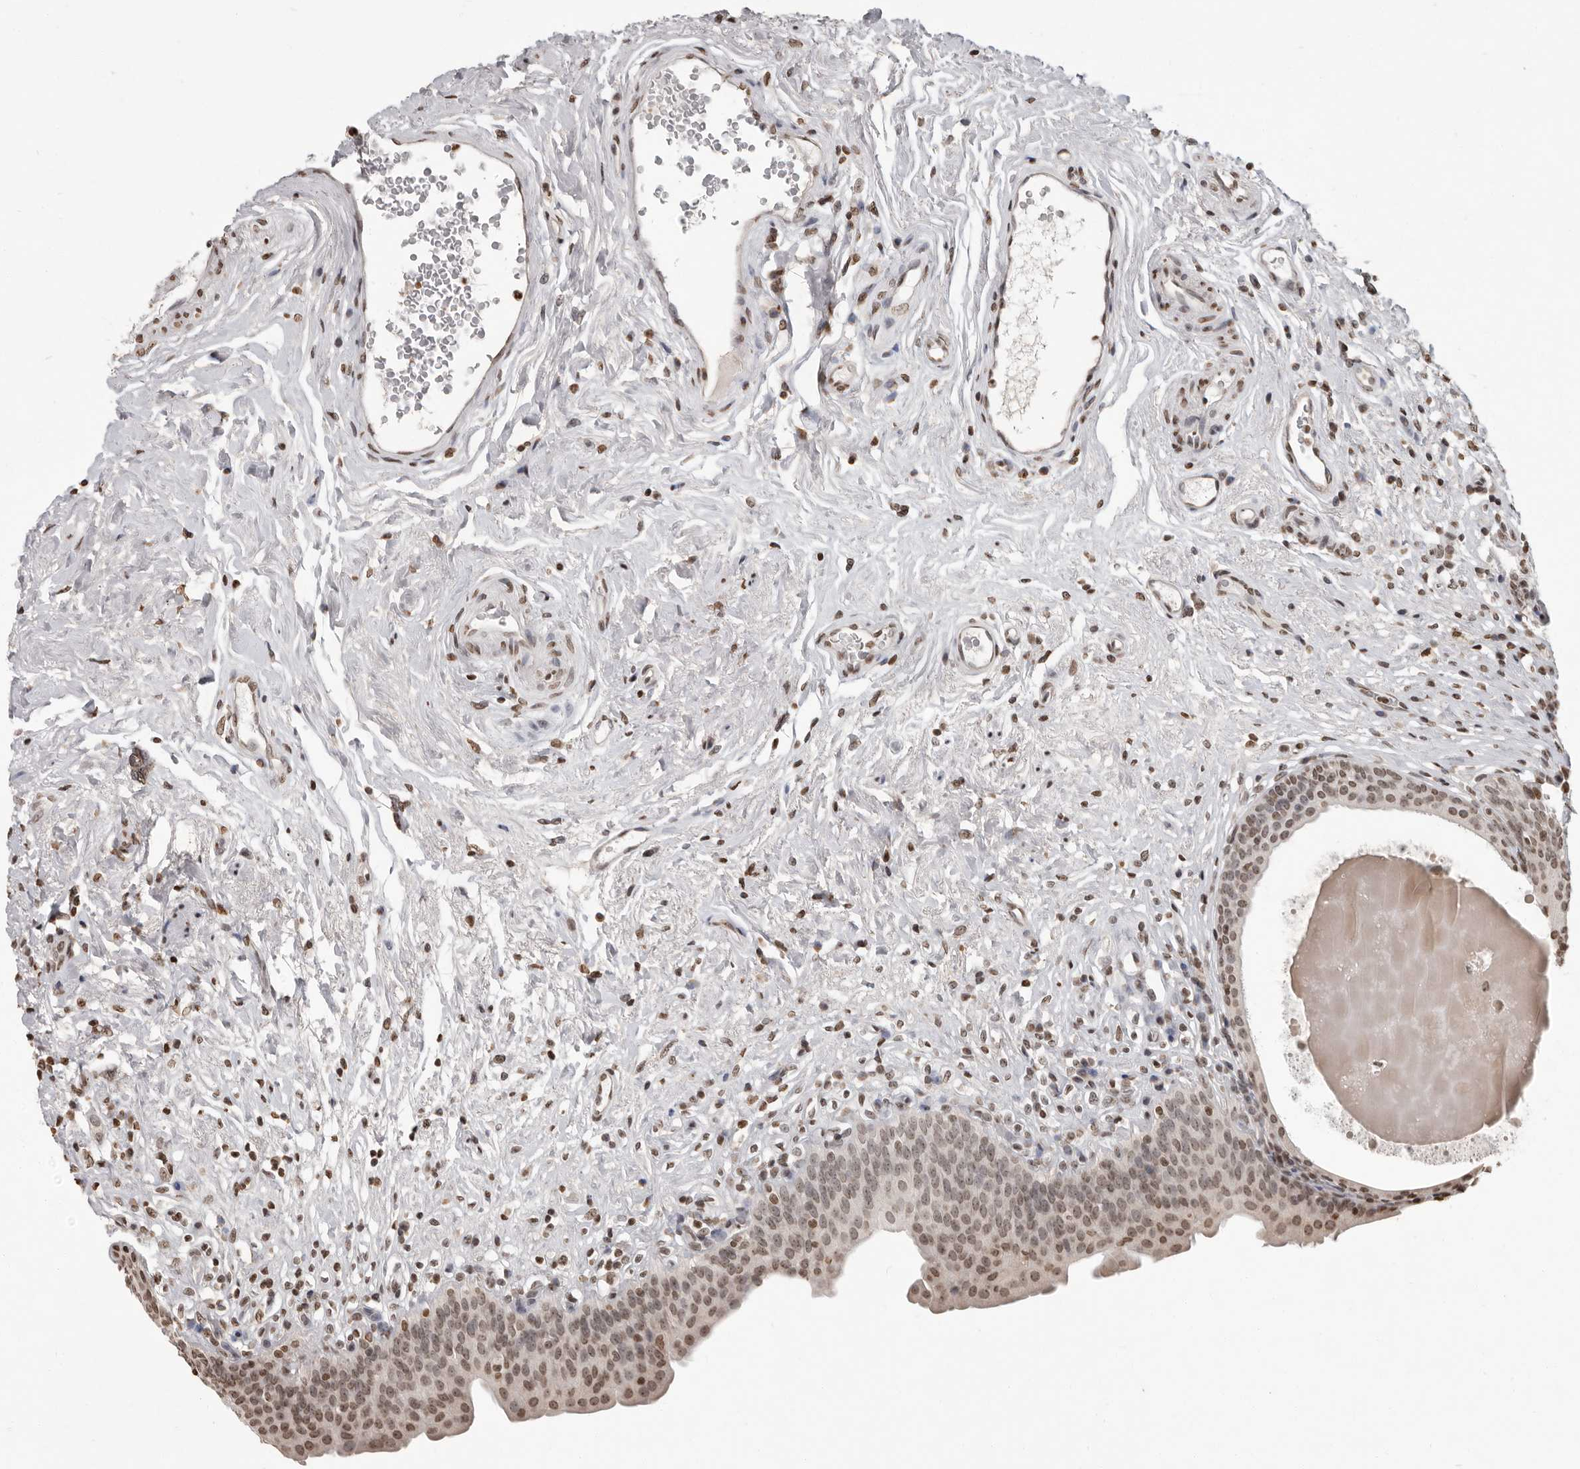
{"staining": {"intensity": "moderate", "quantity": "25%-75%", "location": "nuclear"}, "tissue": "urinary bladder", "cell_type": "Urothelial cells", "image_type": "normal", "snomed": [{"axis": "morphology", "description": "Normal tissue, NOS"}, {"axis": "topography", "description": "Urinary bladder"}], "caption": "A brown stain shows moderate nuclear staining of a protein in urothelial cells of unremarkable urinary bladder. (Brightfield microscopy of DAB IHC at high magnification).", "gene": "WDR45", "patient": {"sex": "male", "age": 83}}